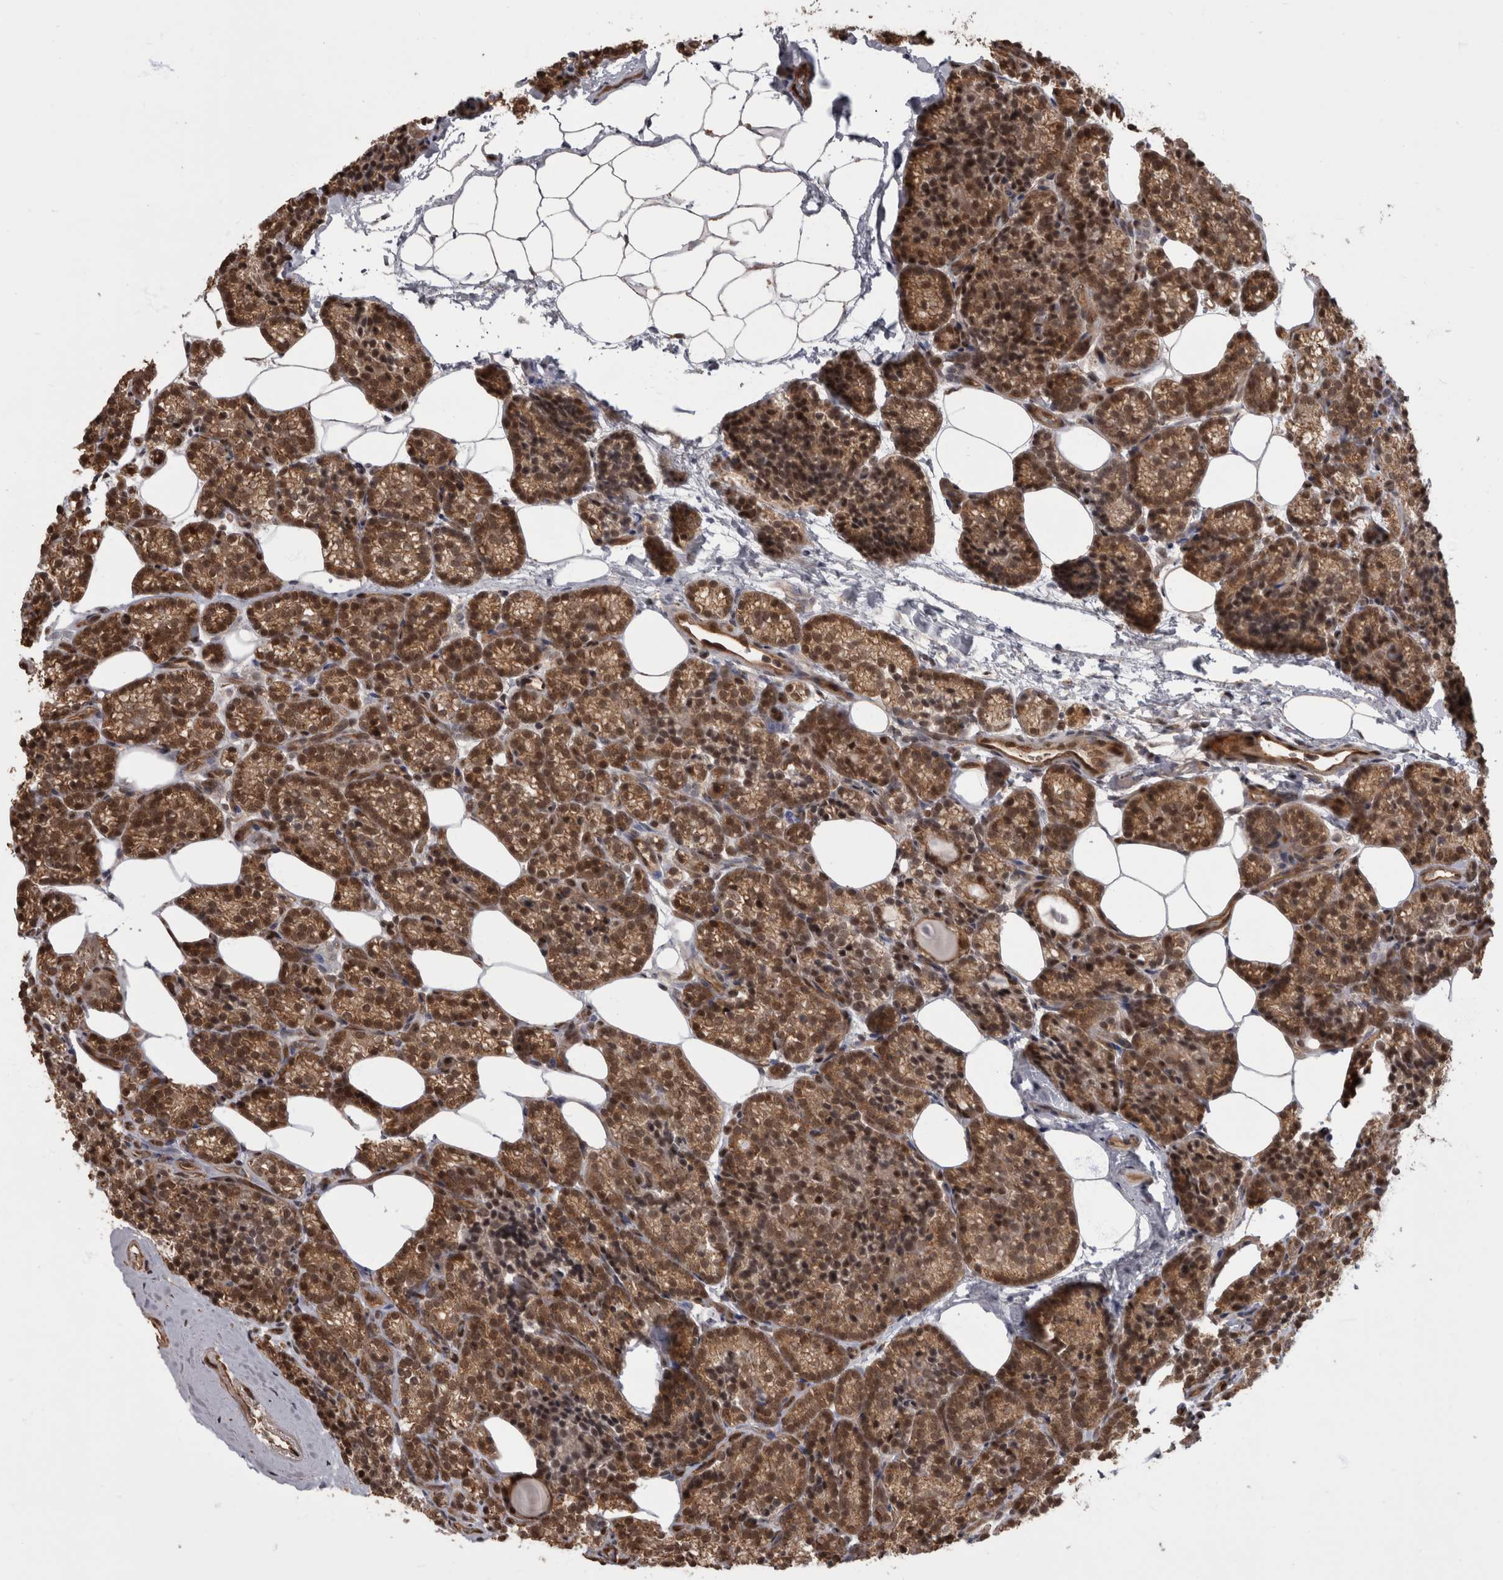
{"staining": {"intensity": "moderate", "quantity": ">75%", "location": "cytoplasmic/membranous,nuclear"}, "tissue": "parathyroid gland", "cell_type": "Glandular cells", "image_type": "normal", "snomed": [{"axis": "morphology", "description": "Normal tissue, NOS"}, {"axis": "topography", "description": "Parathyroid gland"}], "caption": "This photomicrograph shows normal parathyroid gland stained with immunohistochemistry (IHC) to label a protein in brown. The cytoplasmic/membranous,nuclear of glandular cells show moderate positivity for the protein. Nuclei are counter-stained blue.", "gene": "AKT3", "patient": {"sex": "male", "age": 85}}